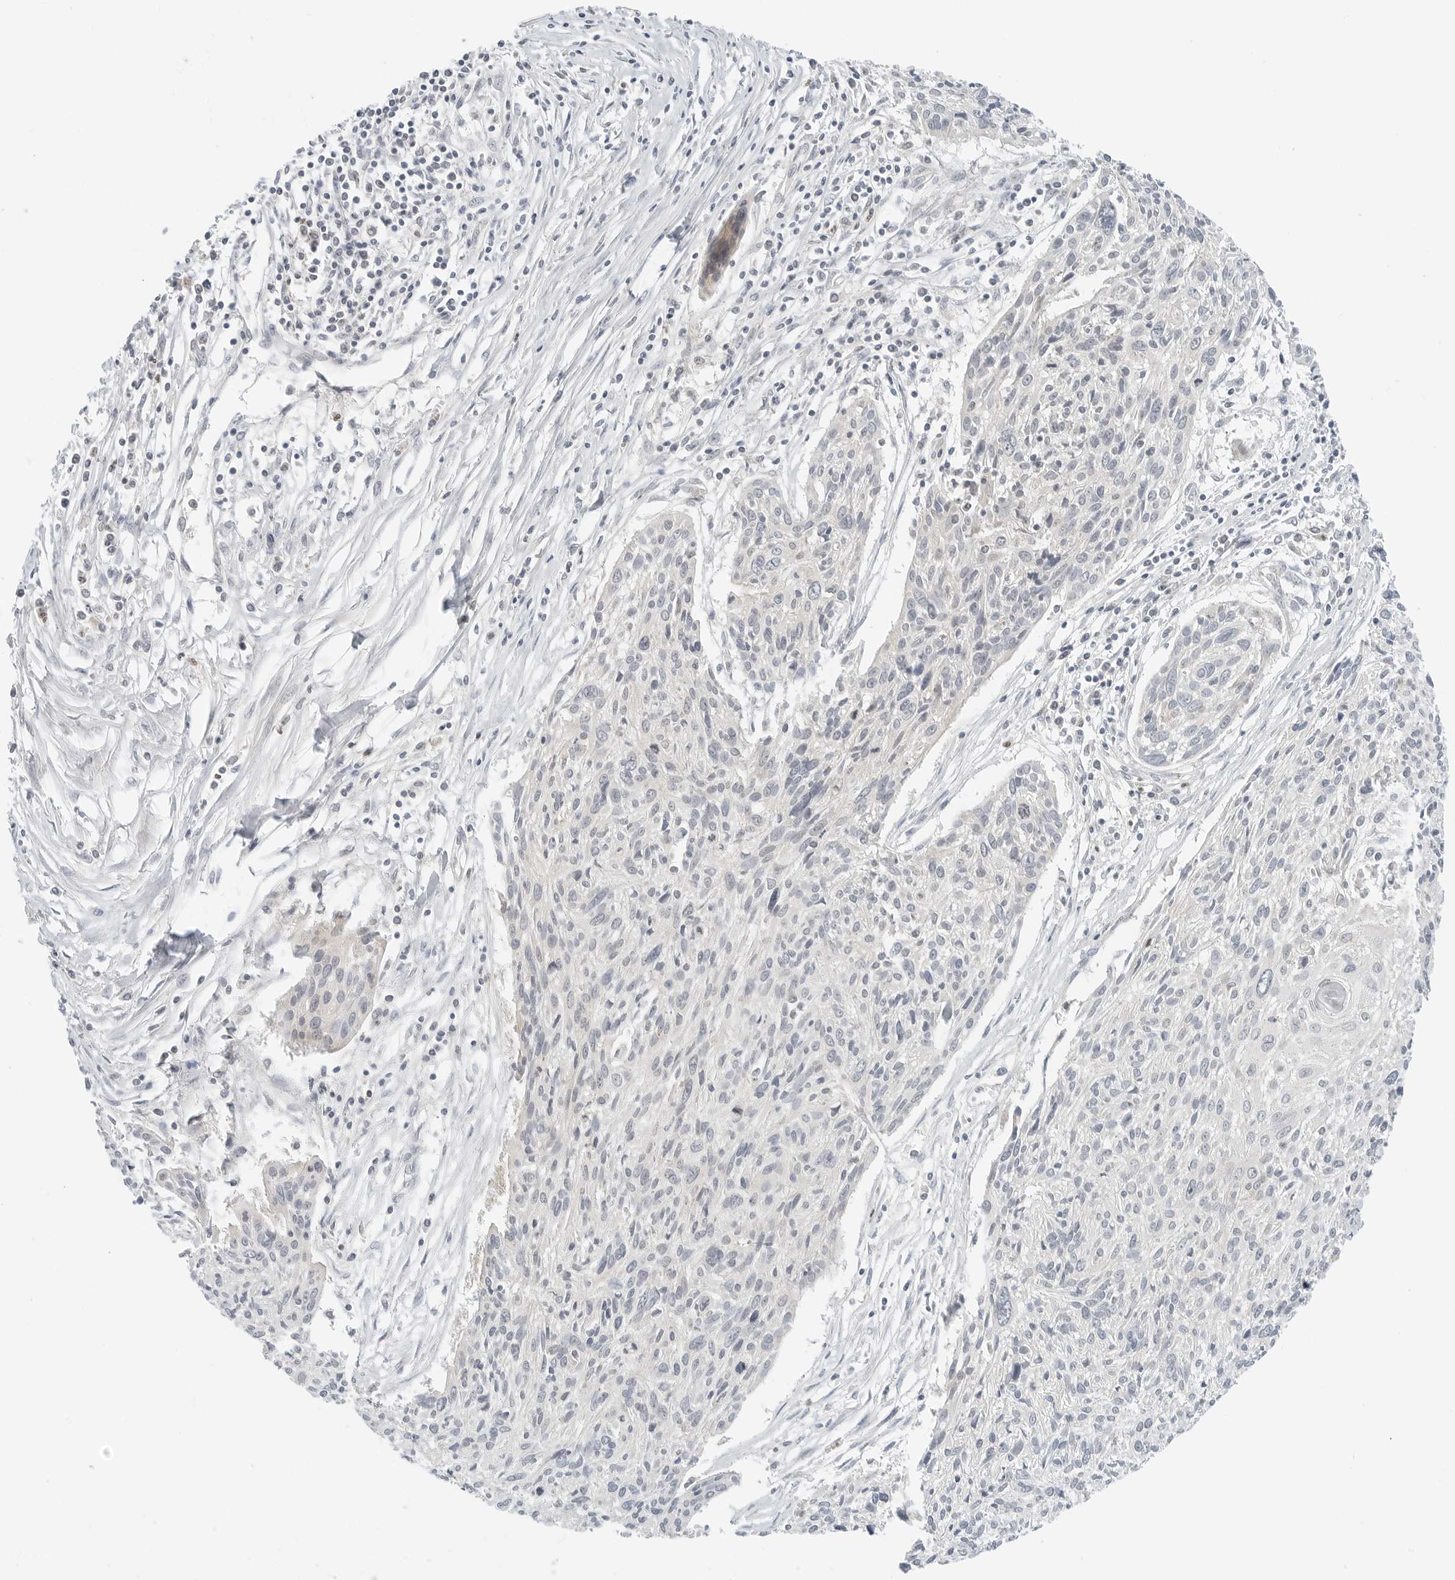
{"staining": {"intensity": "negative", "quantity": "none", "location": "none"}, "tissue": "cervical cancer", "cell_type": "Tumor cells", "image_type": "cancer", "snomed": [{"axis": "morphology", "description": "Squamous cell carcinoma, NOS"}, {"axis": "topography", "description": "Cervix"}], "caption": "This is an immunohistochemistry image of cervical cancer. There is no positivity in tumor cells.", "gene": "IQCC", "patient": {"sex": "female", "age": 51}}